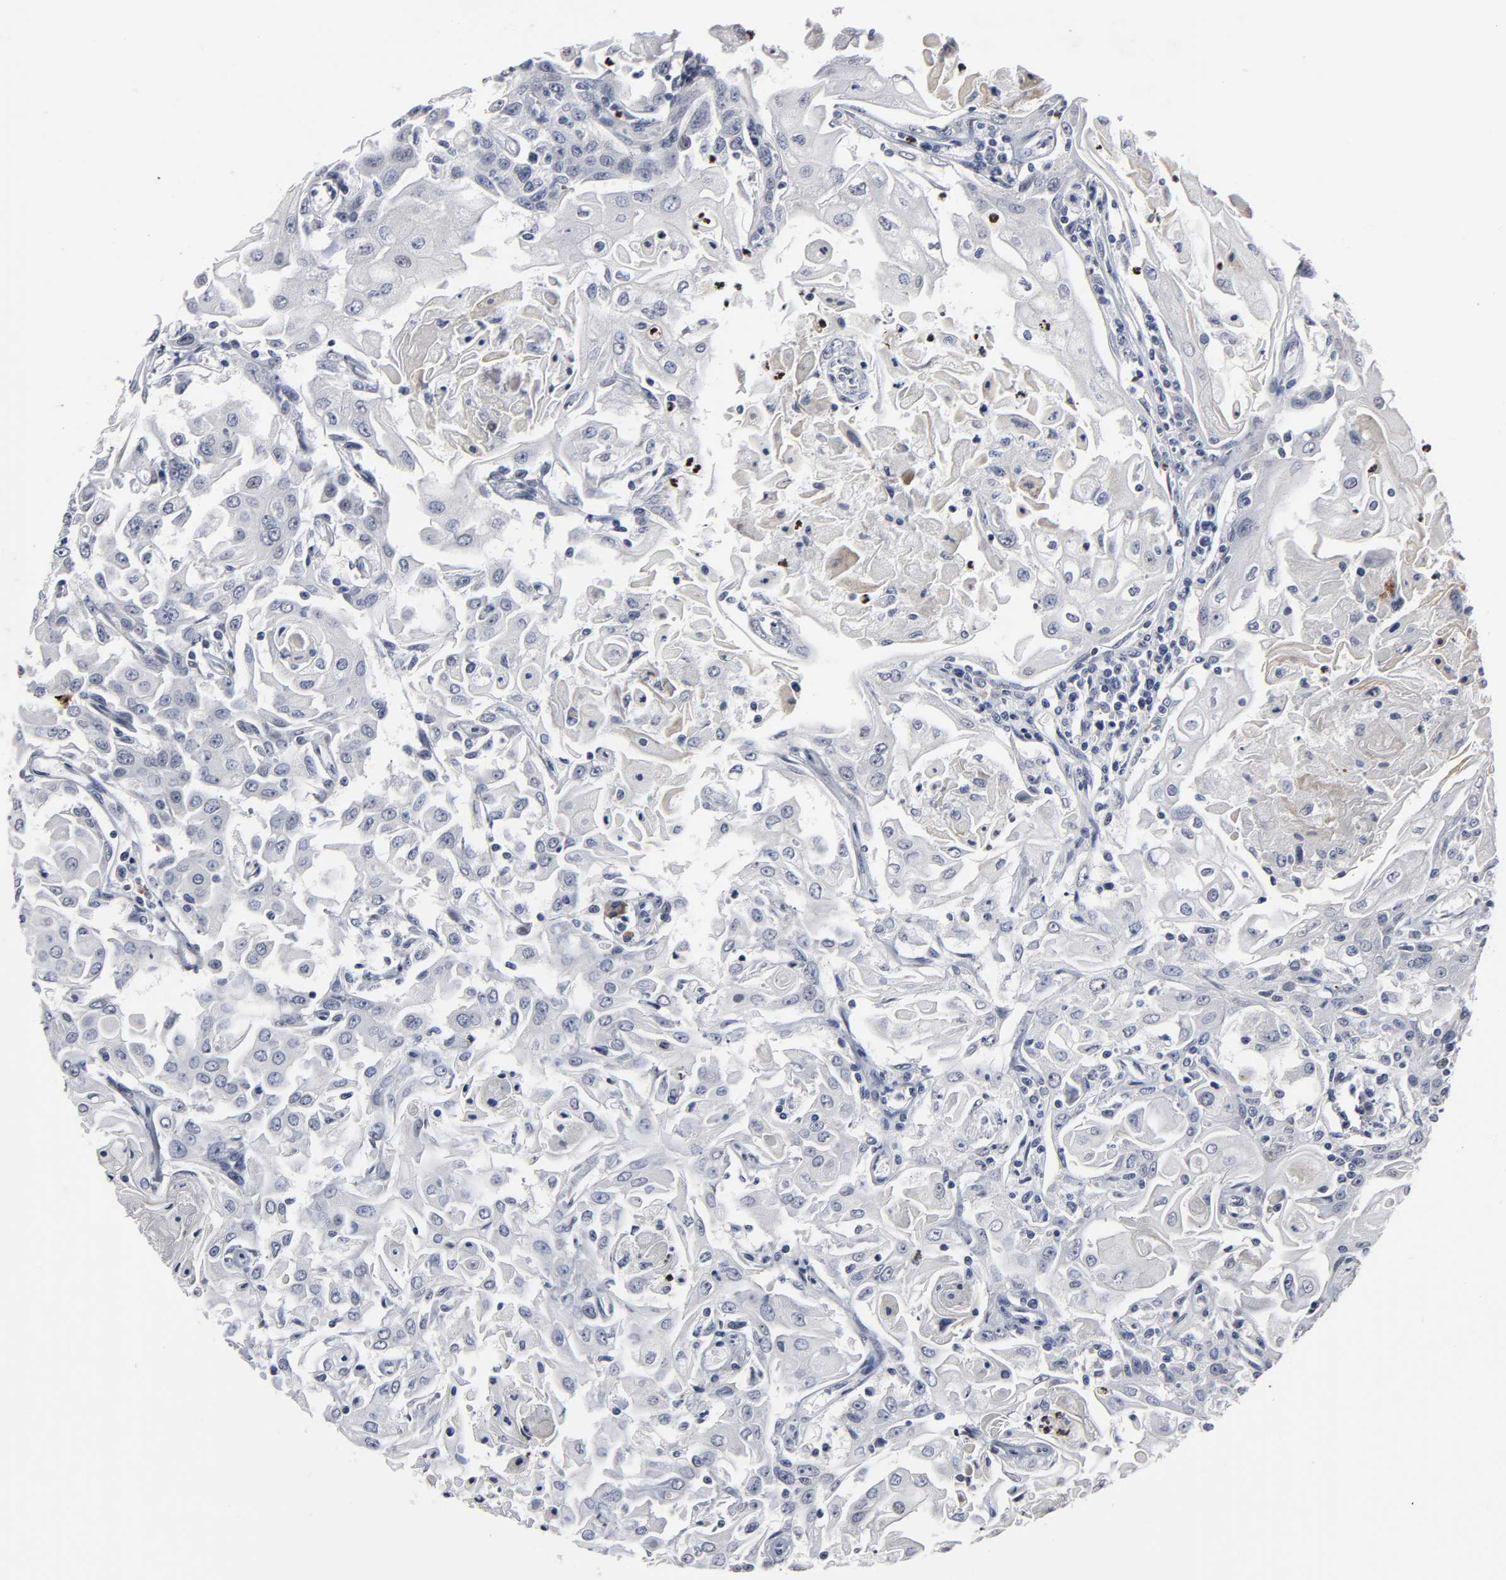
{"staining": {"intensity": "negative", "quantity": "none", "location": "none"}, "tissue": "head and neck cancer", "cell_type": "Tumor cells", "image_type": "cancer", "snomed": [{"axis": "morphology", "description": "Squamous cell carcinoma, NOS"}, {"axis": "topography", "description": "Oral tissue"}, {"axis": "topography", "description": "Head-Neck"}], "caption": "This is an immunohistochemistry (IHC) image of human head and neck cancer. There is no expression in tumor cells.", "gene": "HNF4A", "patient": {"sex": "female", "age": 76}}